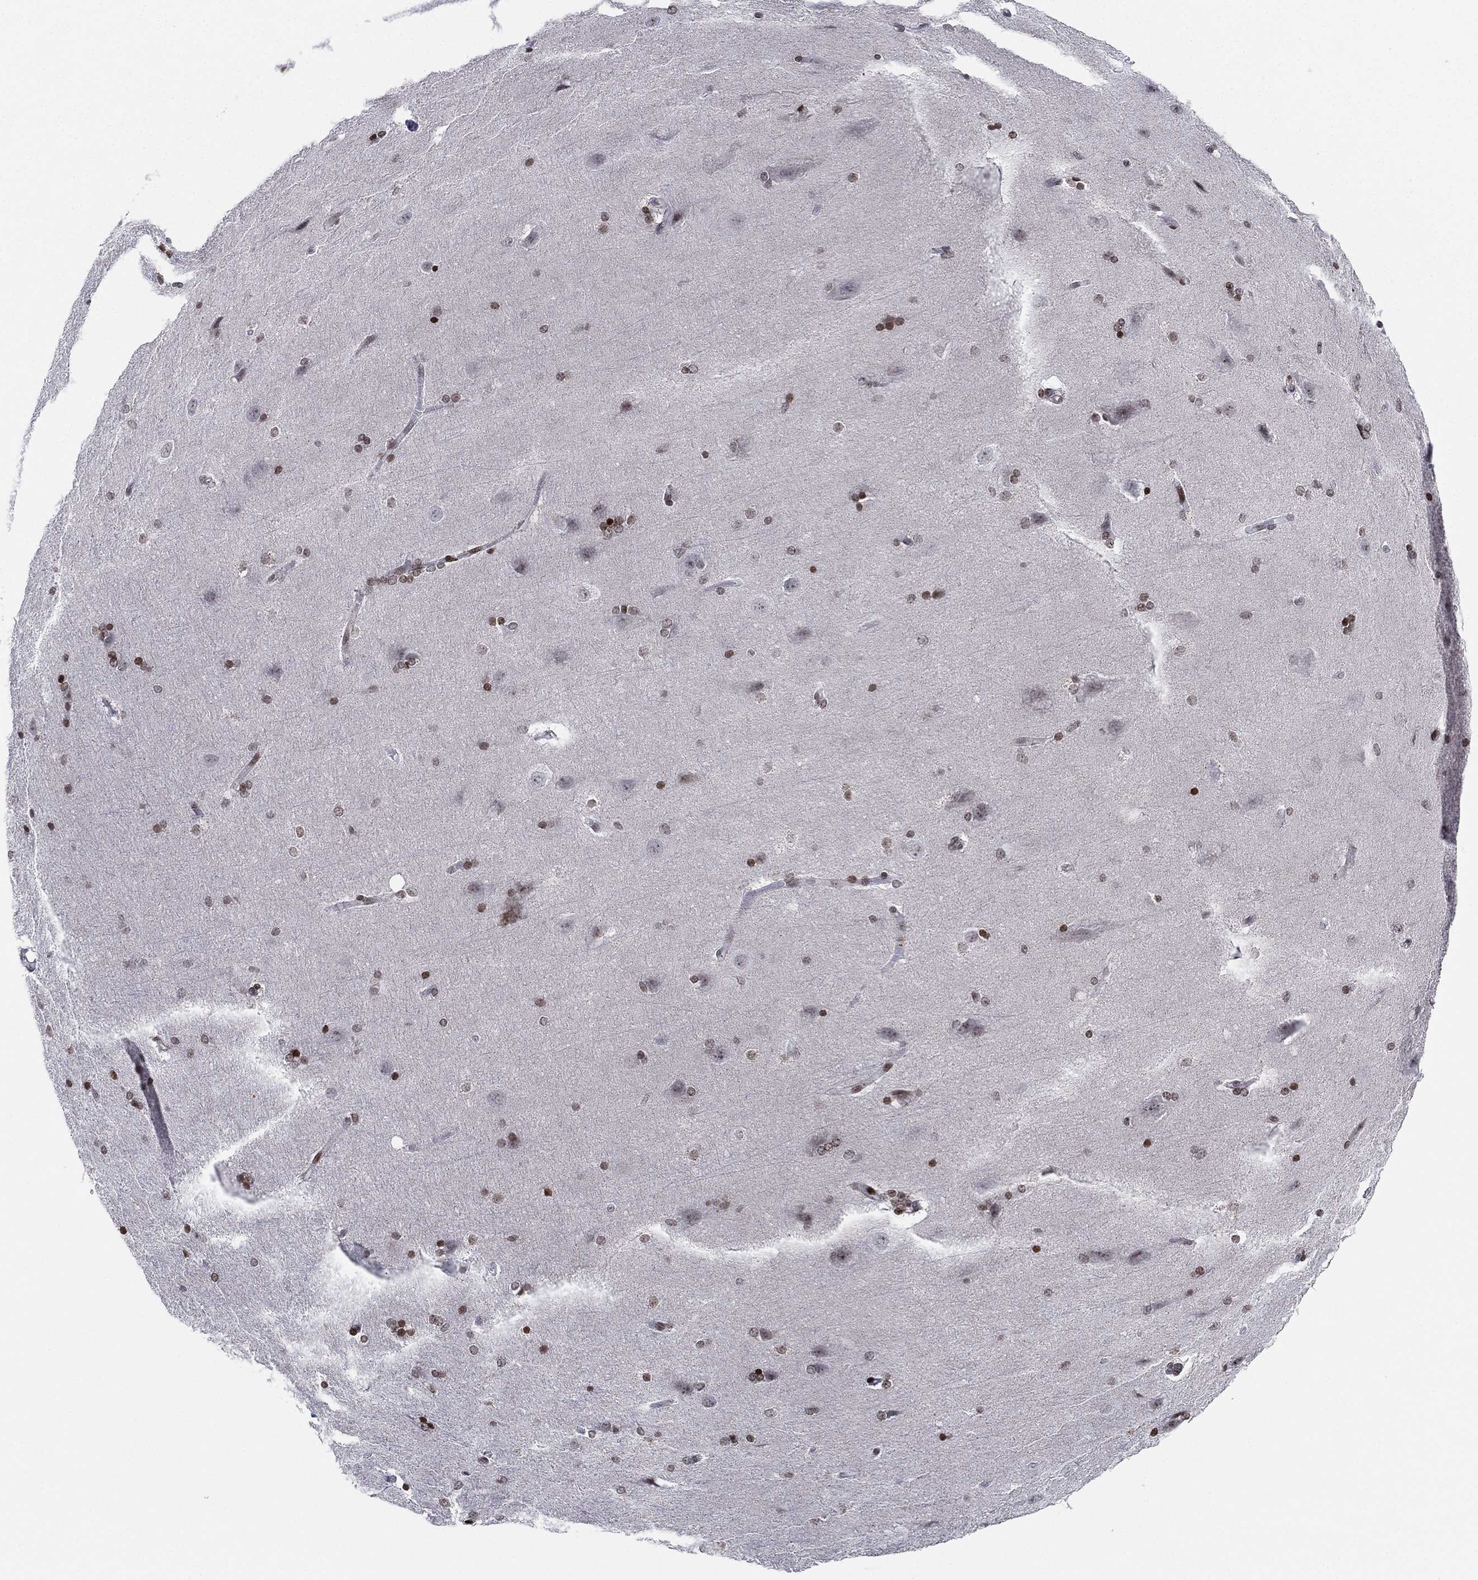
{"staining": {"intensity": "strong", "quantity": "25%-75%", "location": "nuclear"}, "tissue": "hippocampus", "cell_type": "Glial cells", "image_type": "normal", "snomed": [{"axis": "morphology", "description": "Normal tissue, NOS"}, {"axis": "topography", "description": "Cerebral cortex"}, {"axis": "topography", "description": "Hippocampus"}], "caption": "A brown stain highlights strong nuclear expression of a protein in glial cells of unremarkable human hippocampus. Immunohistochemistry stains the protein in brown and the nuclei are stained blue.", "gene": "MFSD14A", "patient": {"sex": "female", "age": 19}}